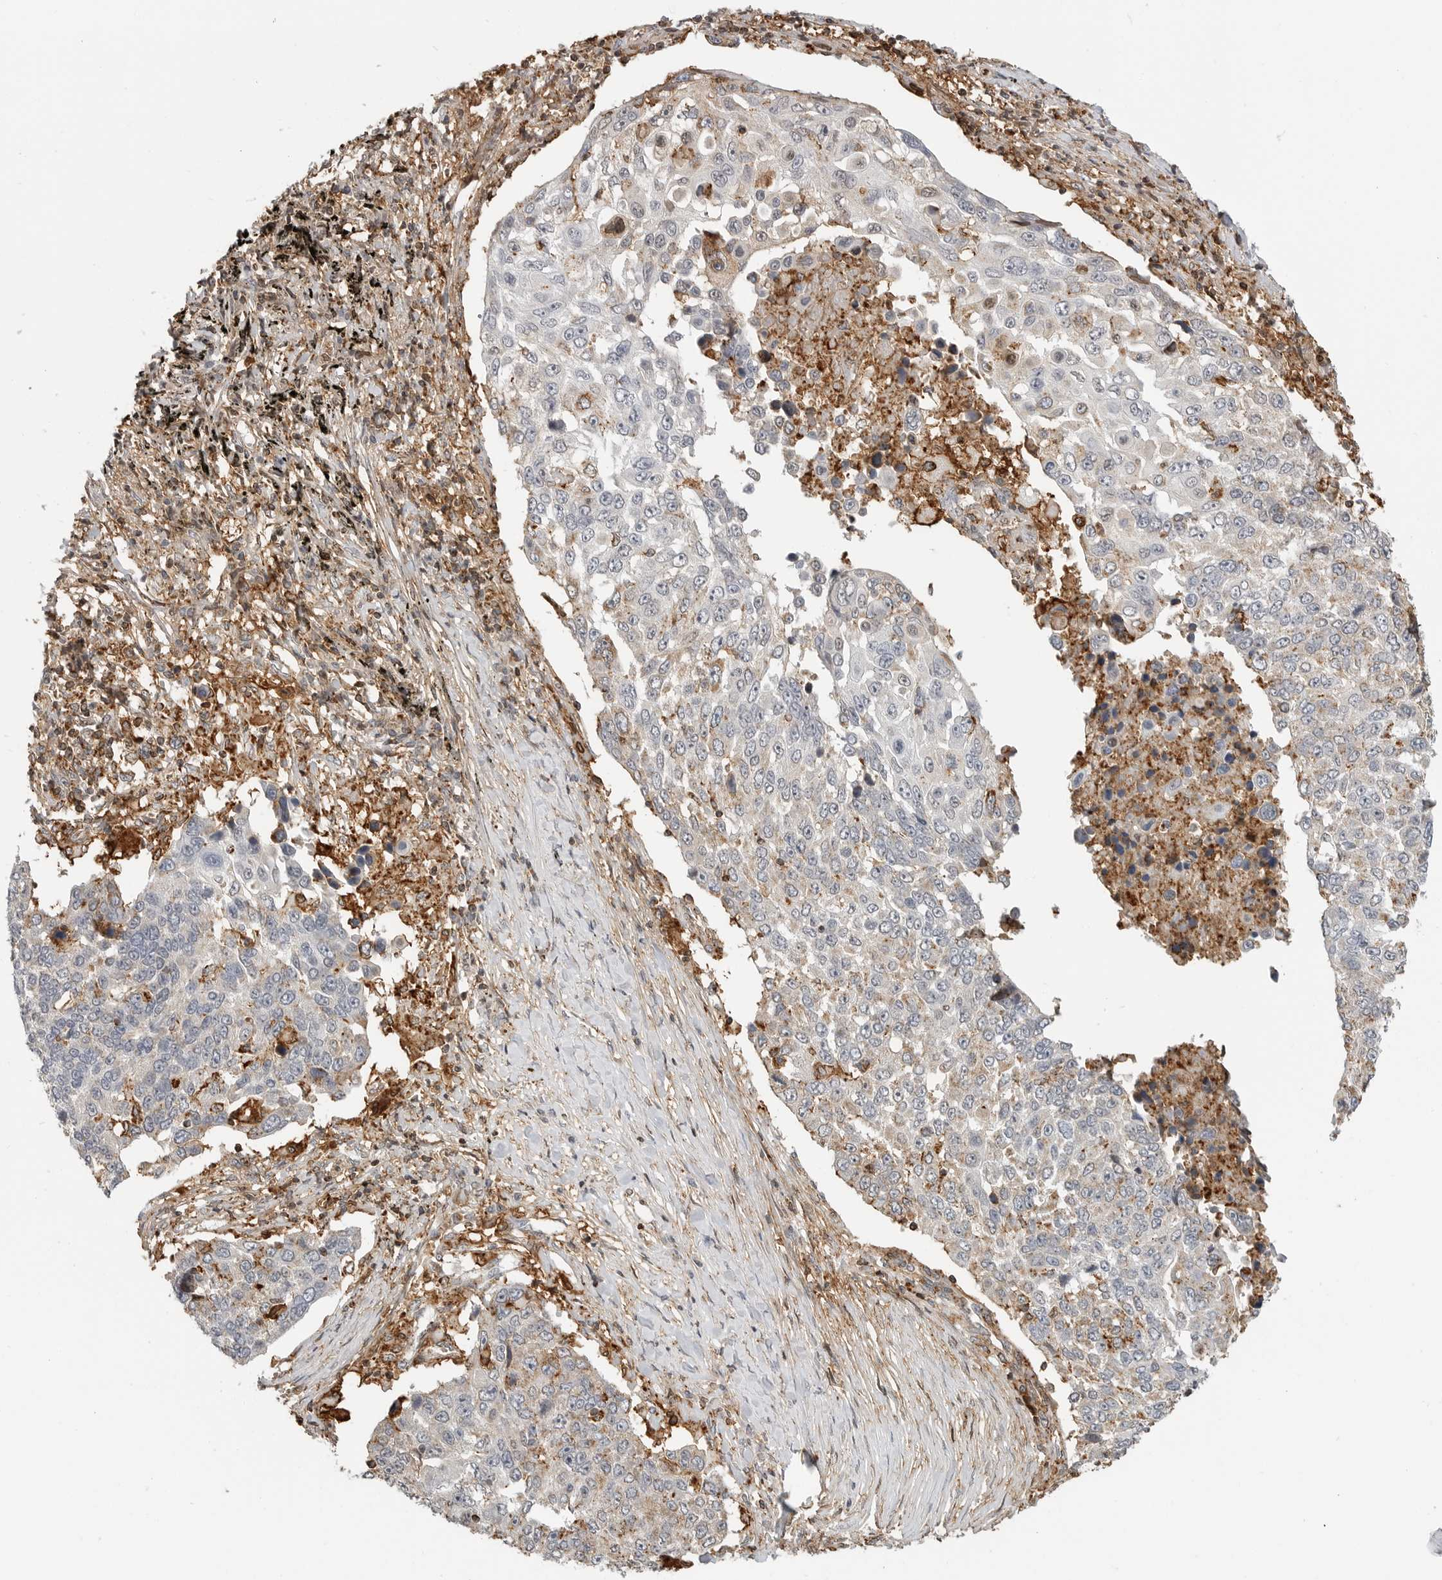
{"staining": {"intensity": "weak", "quantity": "<25%", "location": "cytoplasmic/membranous"}, "tissue": "lung cancer", "cell_type": "Tumor cells", "image_type": "cancer", "snomed": [{"axis": "morphology", "description": "Squamous cell carcinoma, NOS"}, {"axis": "topography", "description": "Lung"}], "caption": "High power microscopy micrograph of an immunohistochemistry image of lung cancer (squamous cell carcinoma), revealing no significant expression in tumor cells. (Brightfield microscopy of DAB (3,3'-diaminobenzidine) immunohistochemistry (IHC) at high magnification).", "gene": "ANXA11", "patient": {"sex": "male", "age": 66}}